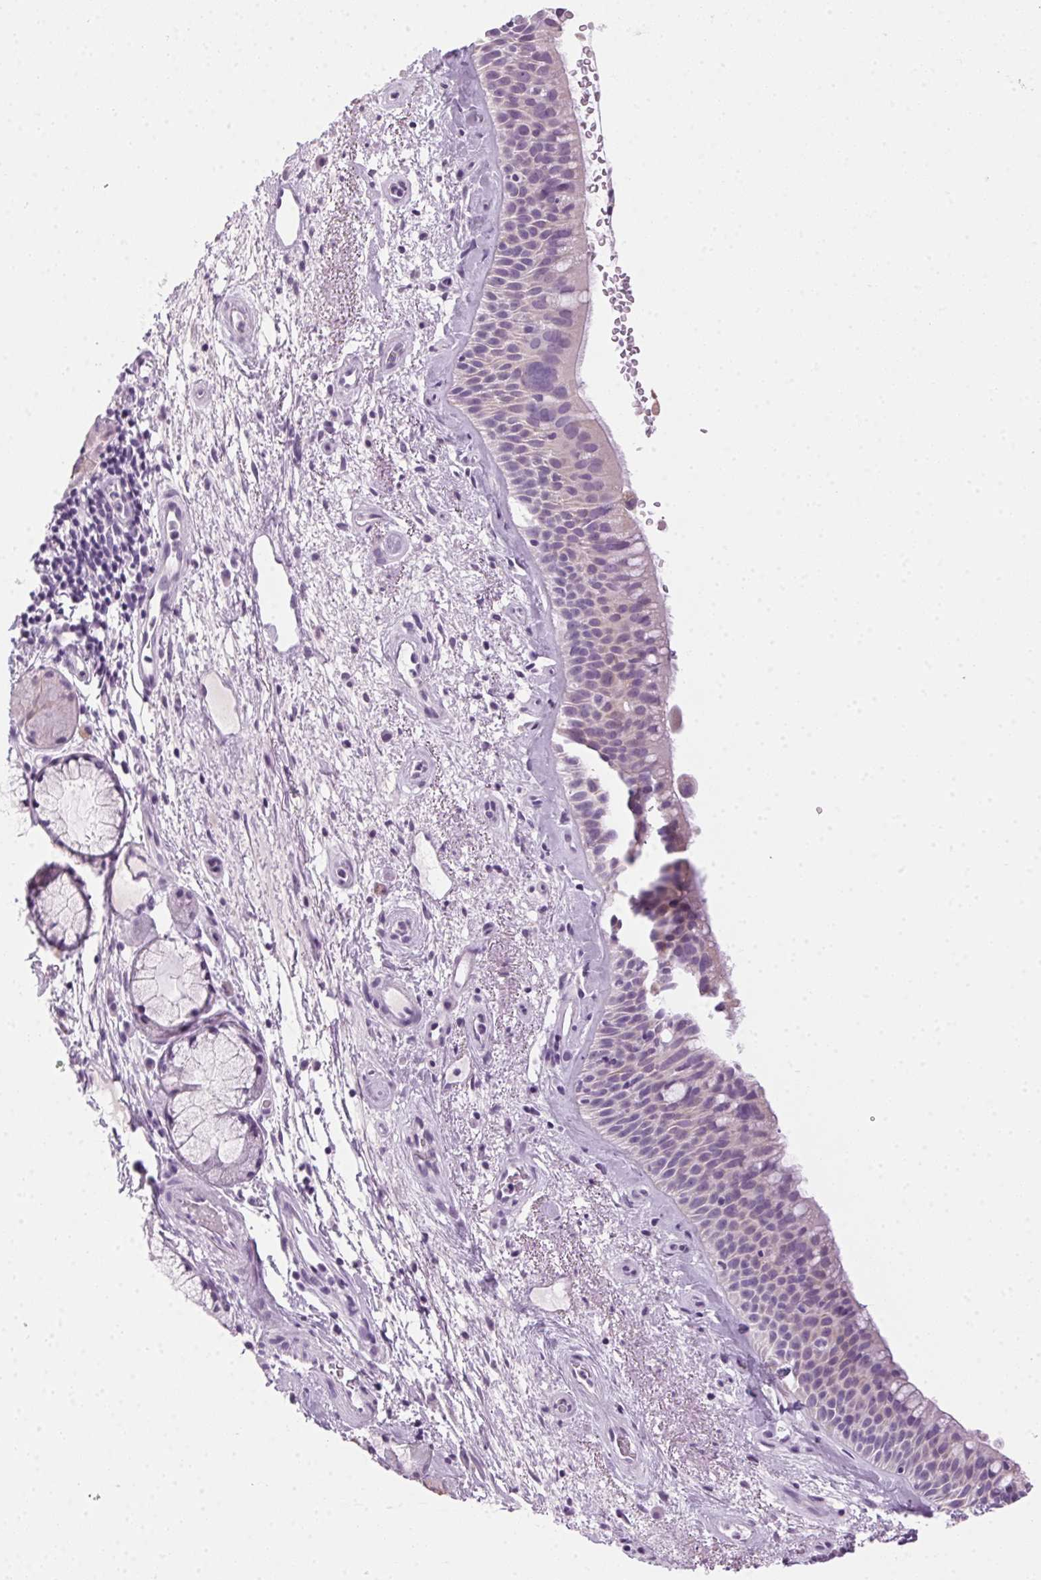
{"staining": {"intensity": "negative", "quantity": "none", "location": "none"}, "tissue": "bronchus", "cell_type": "Respiratory epithelial cells", "image_type": "normal", "snomed": [{"axis": "morphology", "description": "Normal tissue, NOS"}, {"axis": "topography", "description": "Bronchus"}], "caption": "There is no significant positivity in respiratory epithelial cells of bronchus. The staining was performed using DAB to visualize the protein expression in brown, while the nuclei were stained in blue with hematoxylin (Magnification: 20x).", "gene": "POPDC2", "patient": {"sex": "male", "age": 48}}